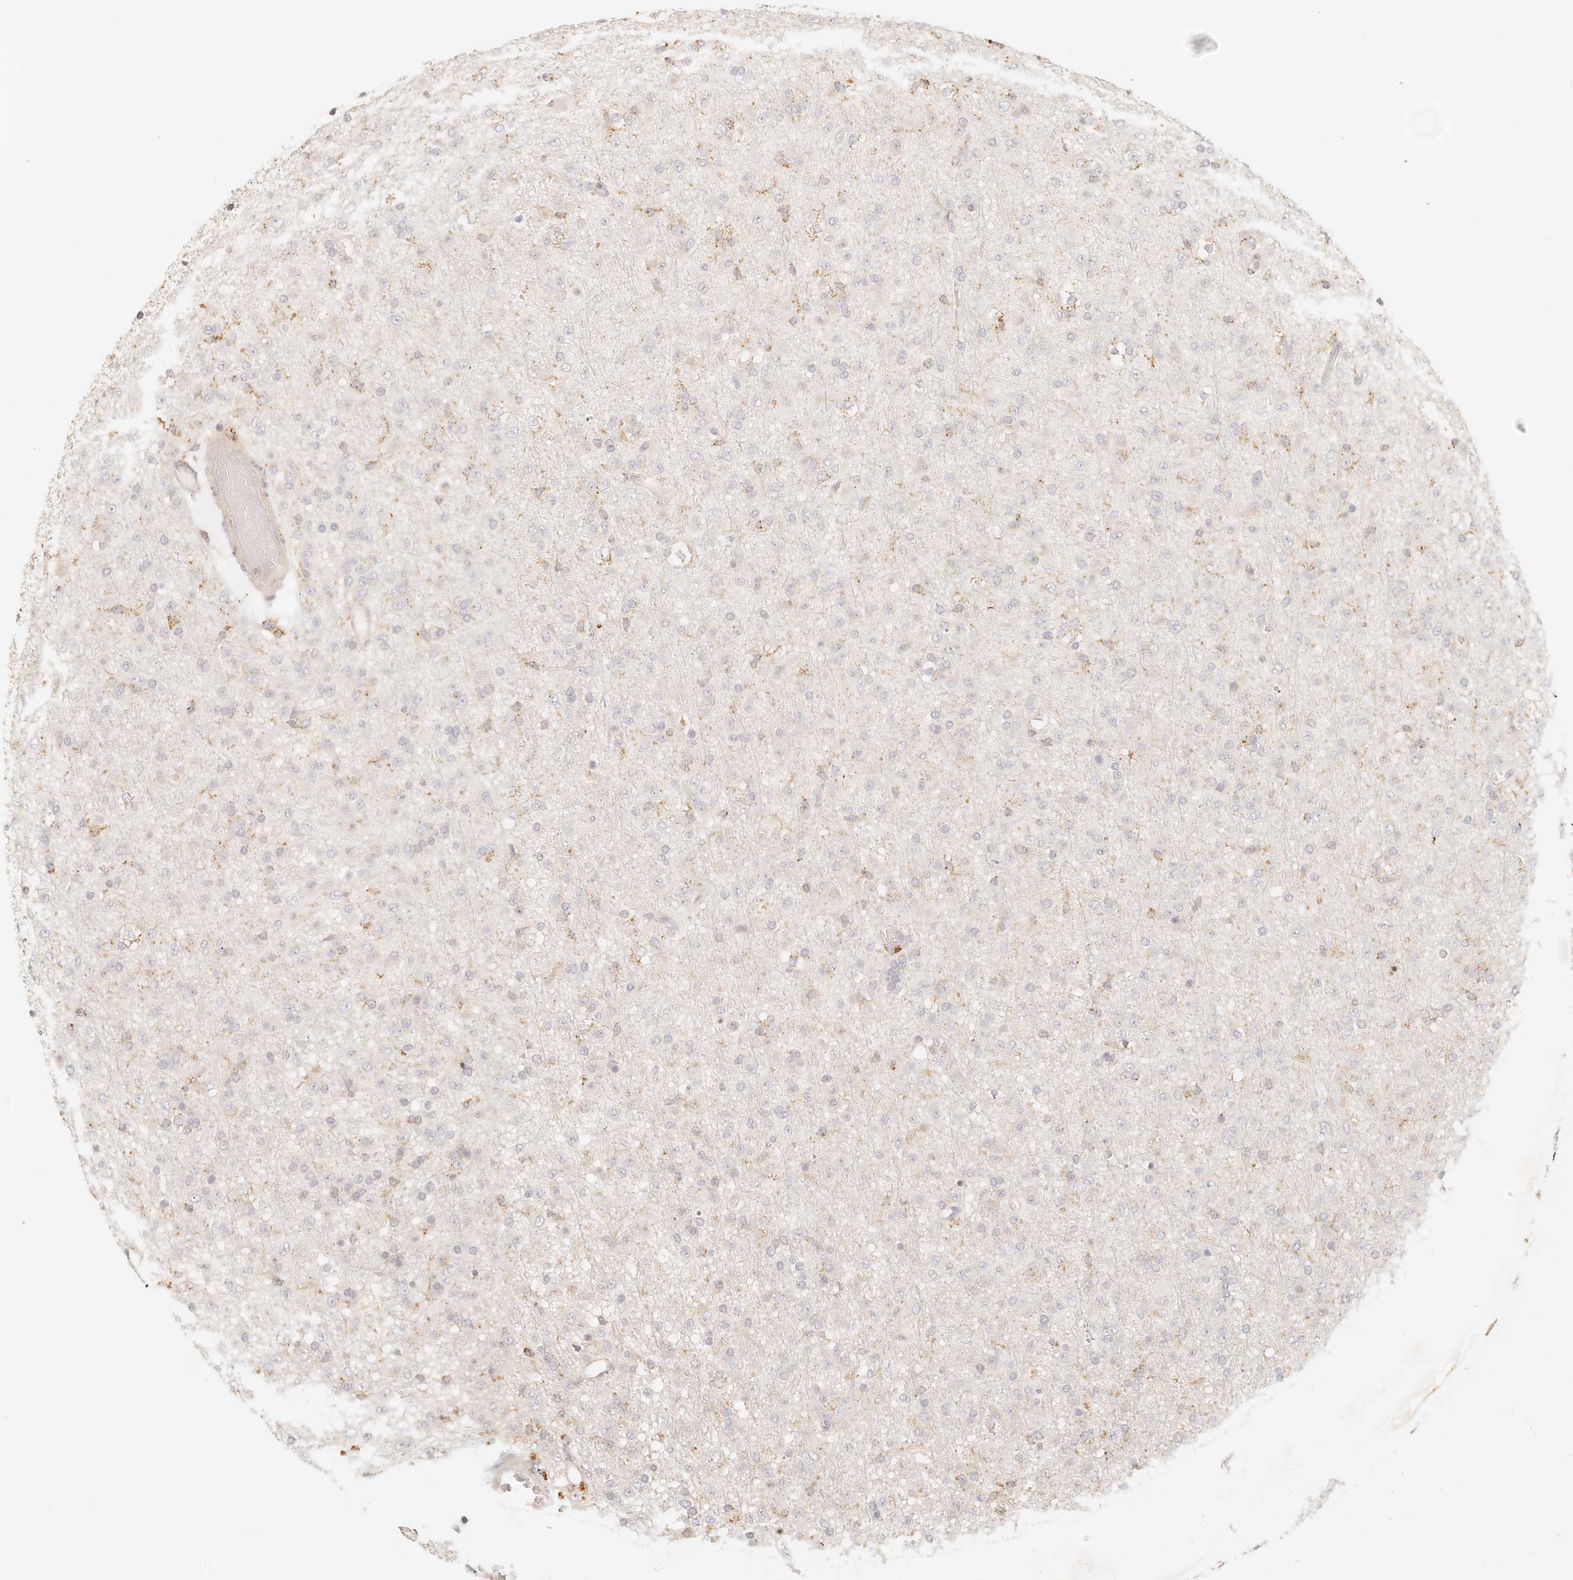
{"staining": {"intensity": "weak", "quantity": "25%-75%", "location": "cytoplasmic/membranous"}, "tissue": "glioma", "cell_type": "Tumor cells", "image_type": "cancer", "snomed": [{"axis": "morphology", "description": "Glioma, malignant, Low grade"}, {"axis": "topography", "description": "Brain"}], "caption": "Glioma stained for a protein shows weak cytoplasmic/membranous positivity in tumor cells.", "gene": "CNMD", "patient": {"sex": "male", "age": 65}}